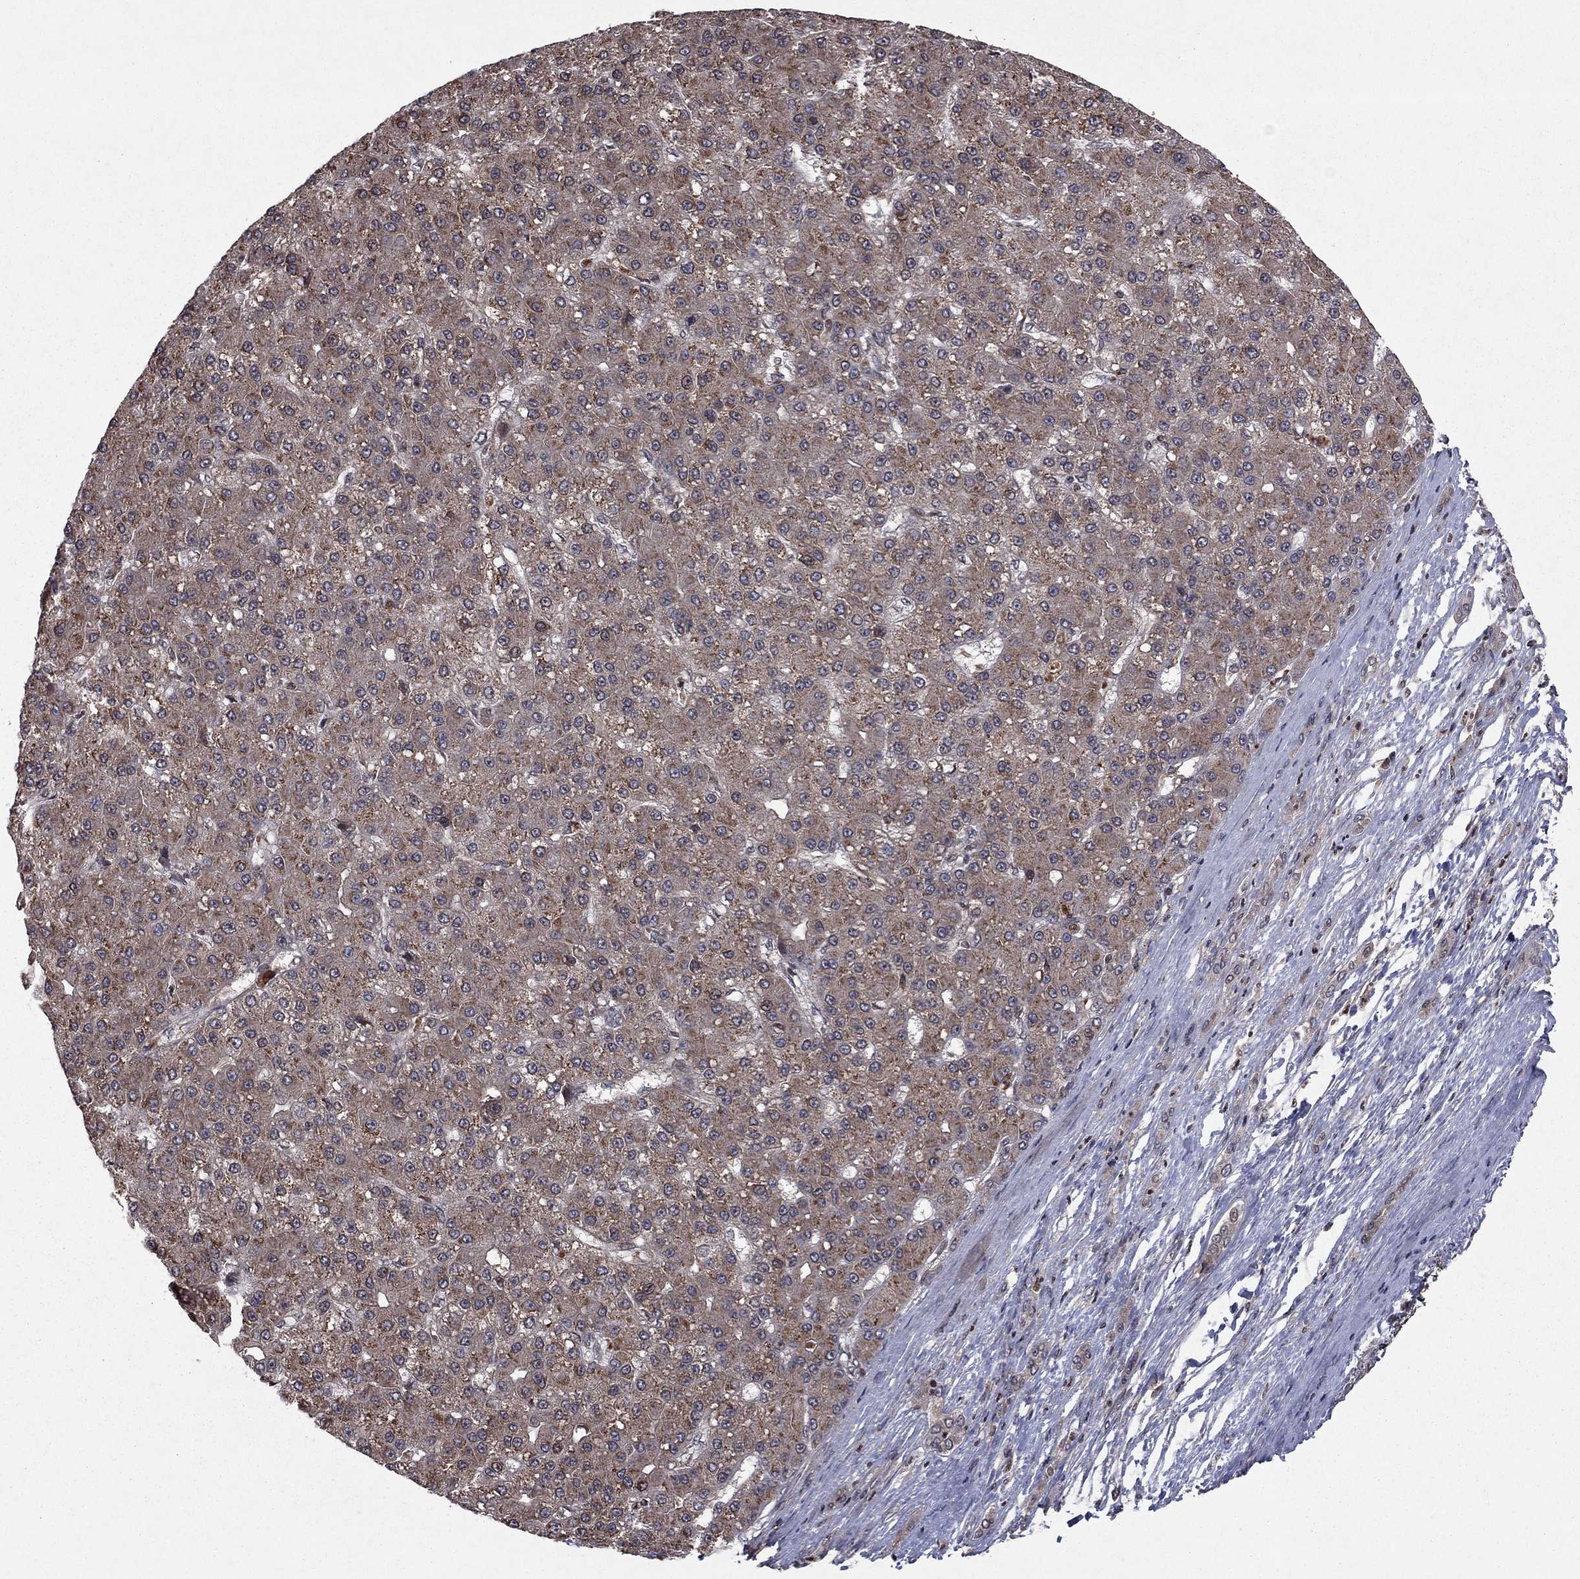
{"staining": {"intensity": "moderate", "quantity": "<25%", "location": "cytoplasmic/membranous"}, "tissue": "liver cancer", "cell_type": "Tumor cells", "image_type": "cancer", "snomed": [{"axis": "morphology", "description": "Carcinoma, Hepatocellular, NOS"}, {"axis": "topography", "description": "Liver"}], "caption": "IHC (DAB (3,3'-diaminobenzidine)) staining of hepatocellular carcinoma (liver) exhibits moderate cytoplasmic/membranous protein expression in about <25% of tumor cells.", "gene": "SORBS1", "patient": {"sex": "male", "age": 67}}